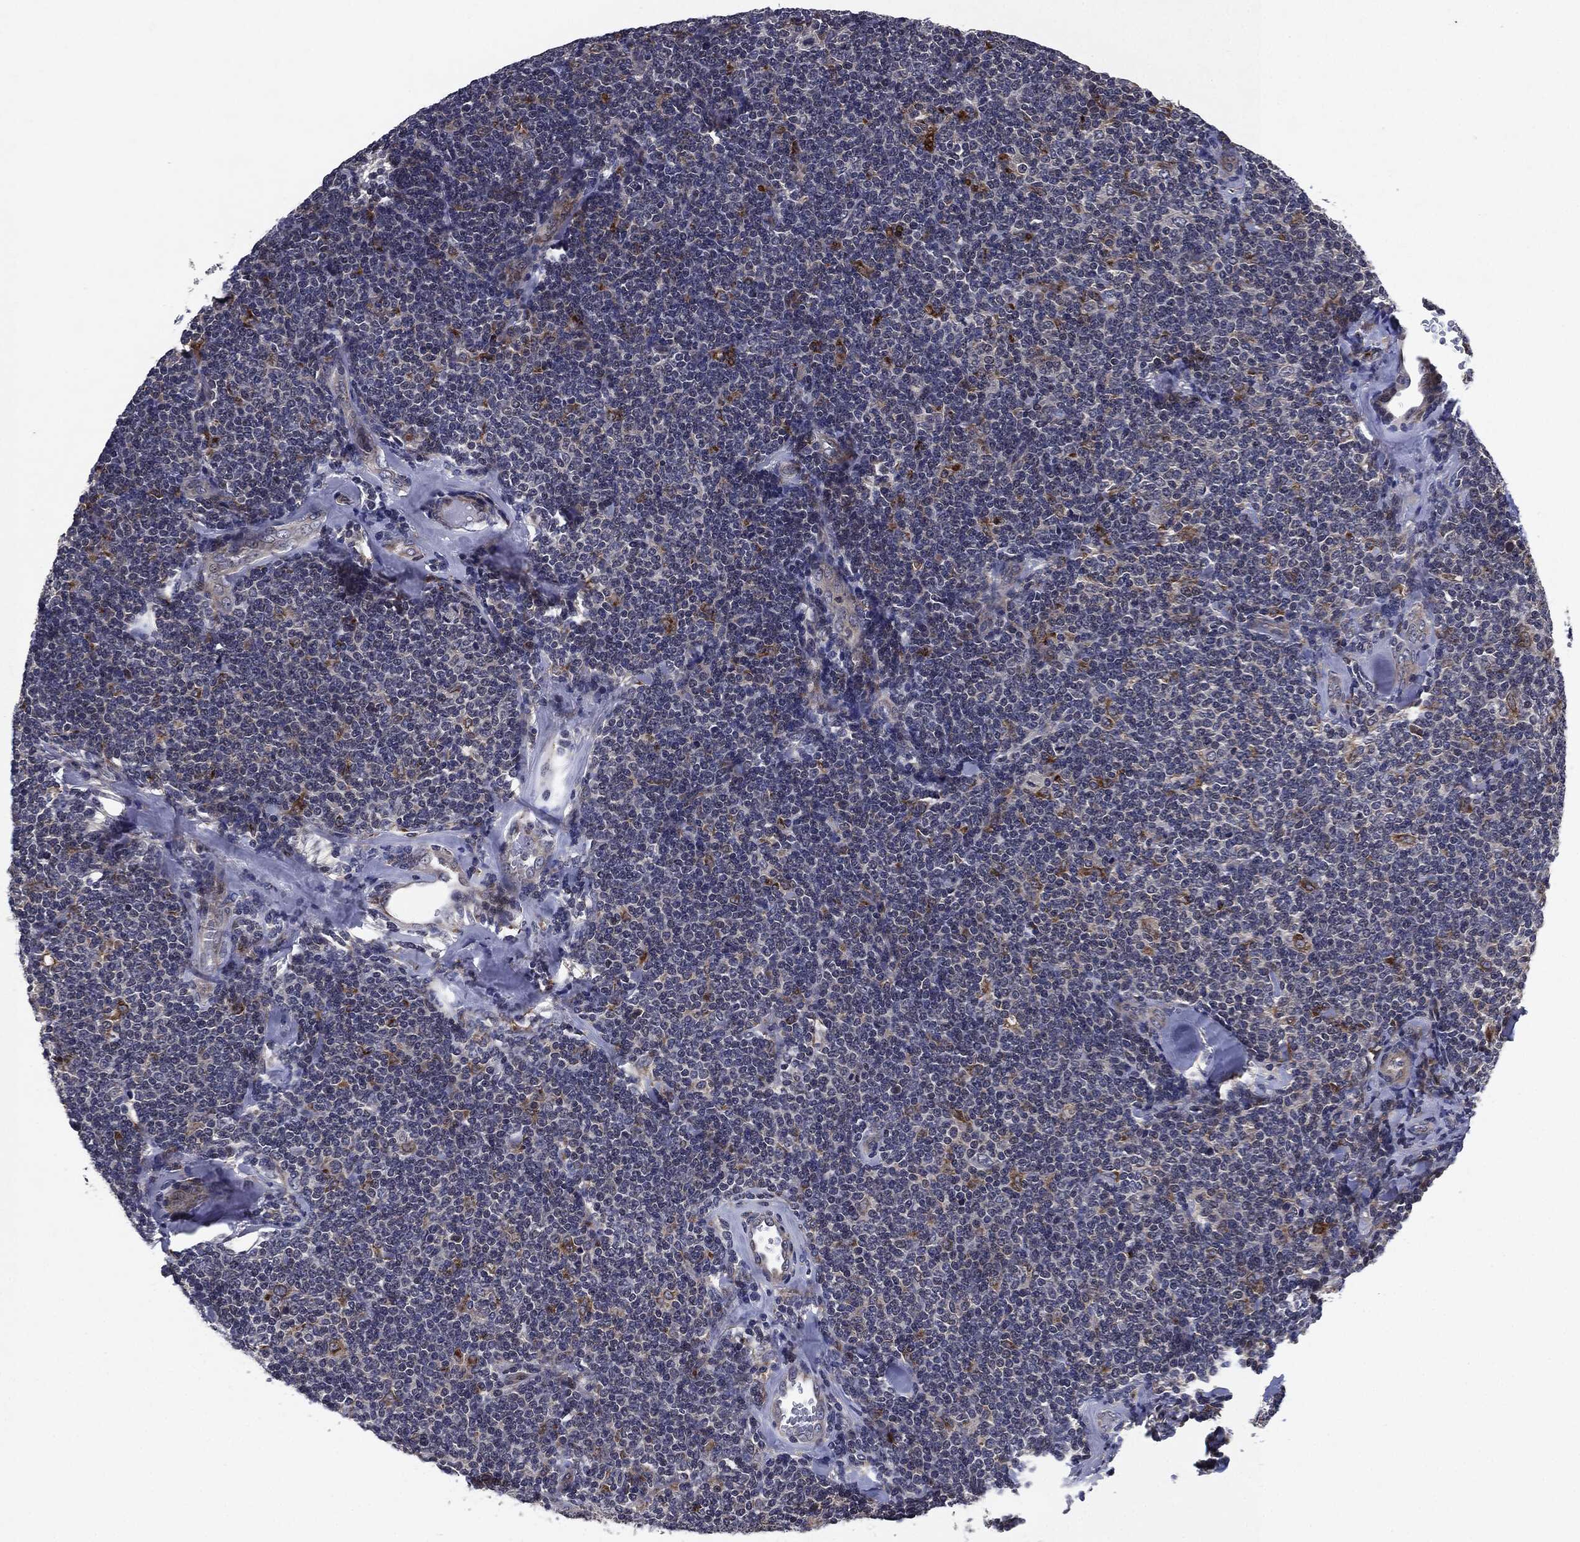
{"staining": {"intensity": "negative", "quantity": "none", "location": "none"}, "tissue": "lymphoma", "cell_type": "Tumor cells", "image_type": "cancer", "snomed": [{"axis": "morphology", "description": "Malignant lymphoma, non-Hodgkin's type, Low grade"}, {"axis": "topography", "description": "Lymph node"}], "caption": "DAB (3,3'-diaminobenzidine) immunohistochemical staining of human lymphoma exhibits no significant staining in tumor cells.", "gene": "SLC31A2", "patient": {"sex": "female", "age": 56}}